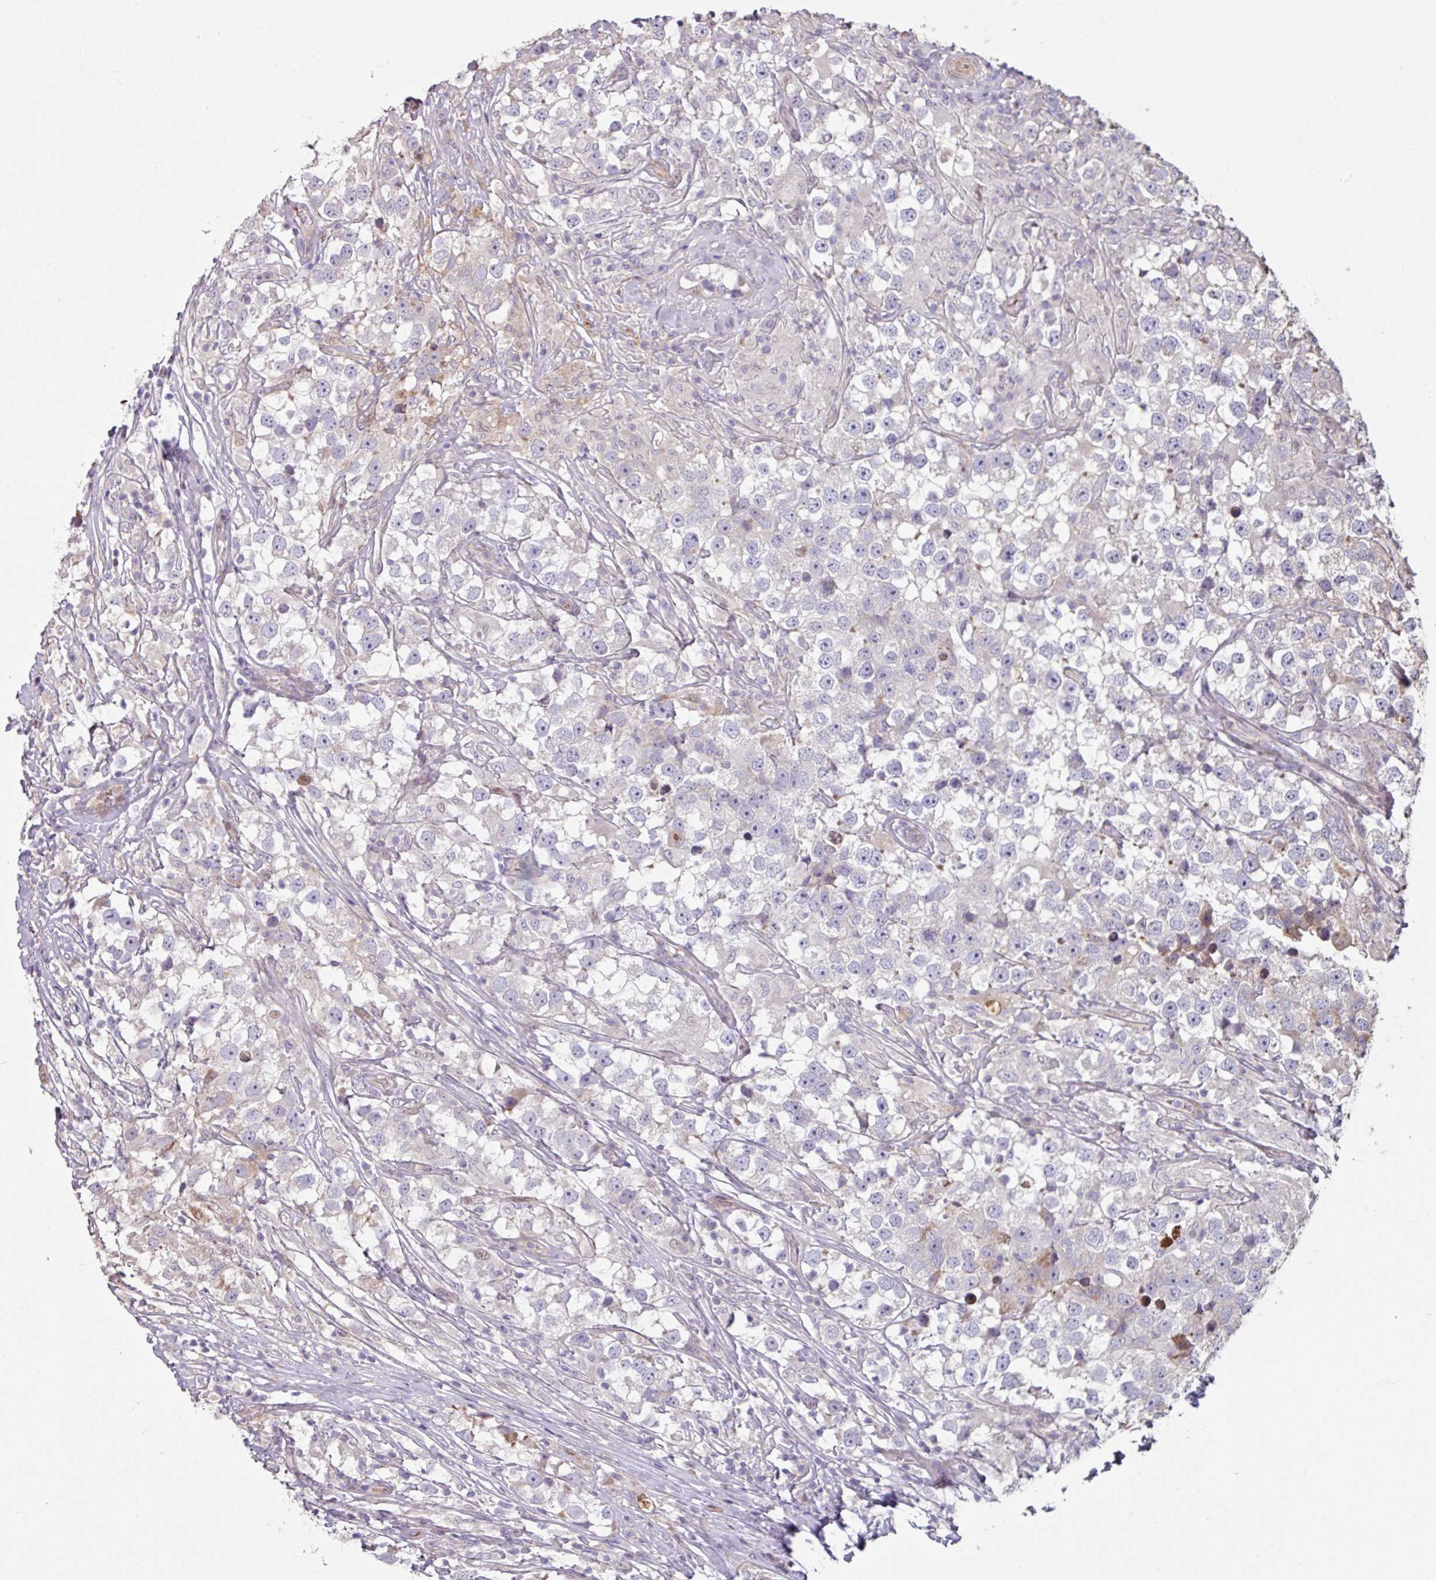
{"staining": {"intensity": "negative", "quantity": "none", "location": "none"}, "tissue": "testis cancer", "cell_type": "Tumor cells", "image_type": "cancer", "snomed": [{"axis": "morphology", "description": "Seminoma, NOS"}, {"axis": "topography", "description": "Testis"}], "caption": "An image of human testis cancer is negative for staining in tumor cells.", "gene": "ANO9", "patient": {"sex": "male", "age": 46}}